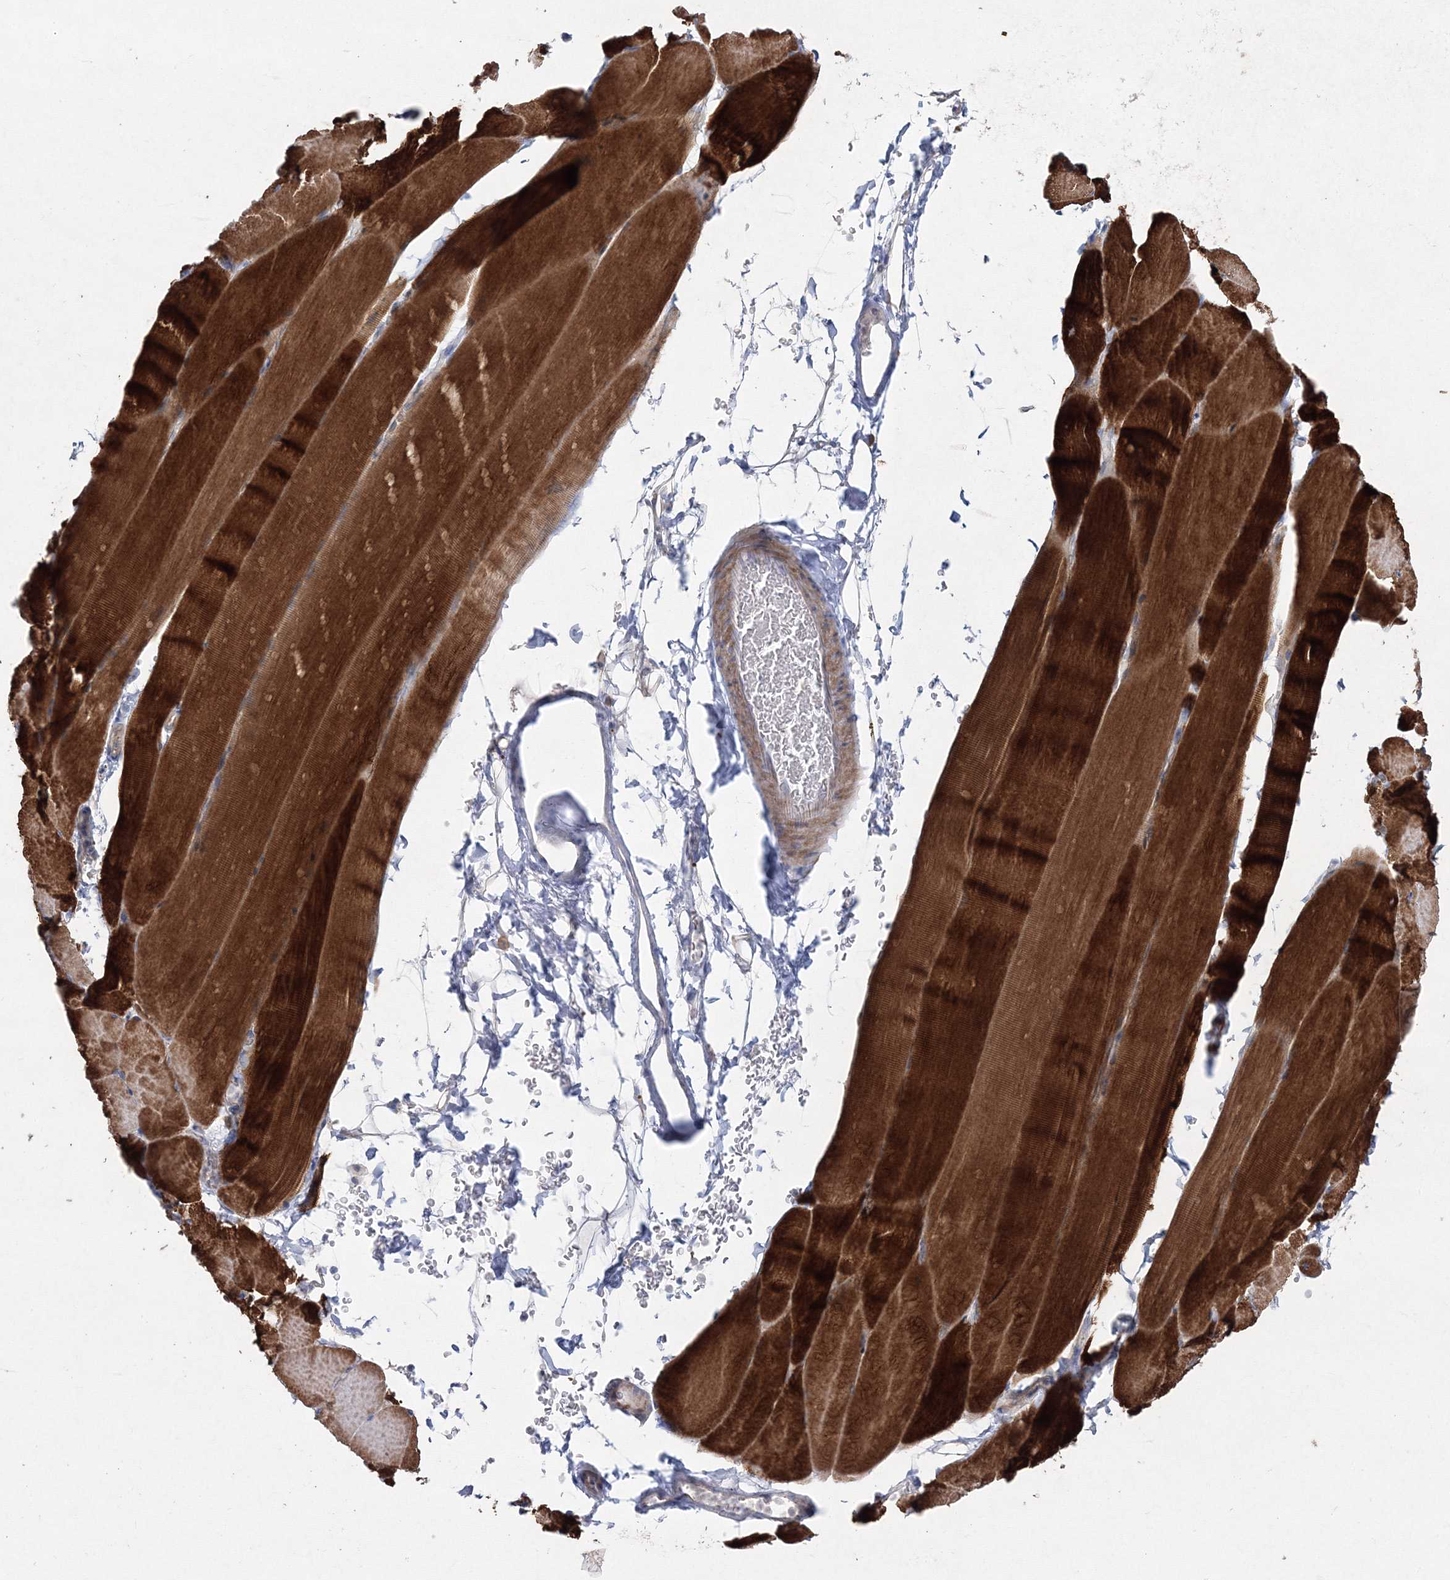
{"staining": {"intensity": "strong", "quantity": ">75%", "location": "cytoplasmic/membranous"}, "tissue": "skeletal muscle", "cell_type": "Myocytes", "image_type": "normal", "snomed": [{"axis": "morphology", "description": "Normal tissue, NOS"}, {"axis": "topography", "description": "Skeletal muscle"}, {"axis": "topography", "description": "Parathyroid gland"}], "caption": "This image reveals immunohistochemistry (IHC) staining of normal skeletal muscle, with high strong cytoplasmic/membranous expression in about >75% of myocytes.", "gene": "NAA40", "patient": {"sex": "female", "age": 37}}